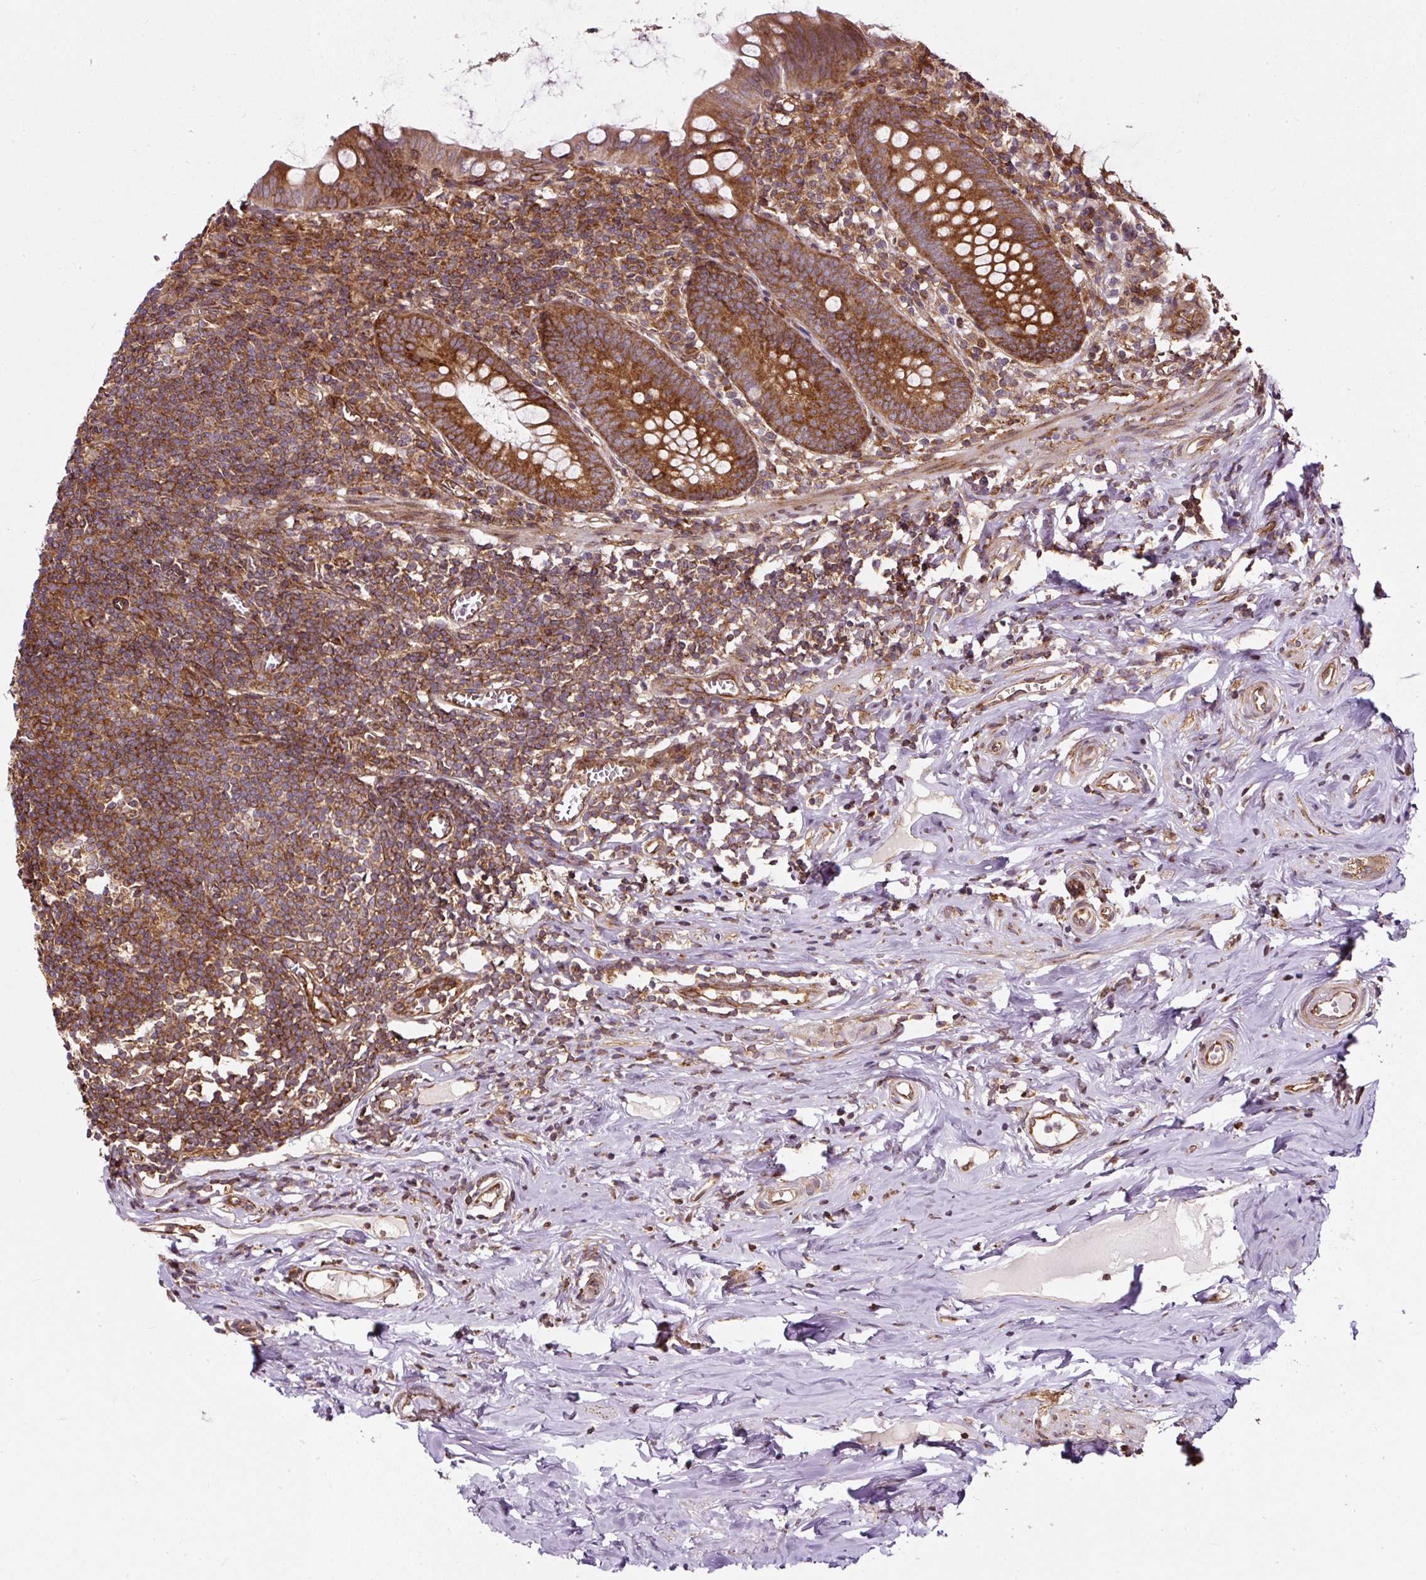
{"staining": {"intensity": "strong", "quantity": ">75%", "location": "cytoplasmic/membranous"}, "tissue": "appendix", "cell_type": "Glandular cells", "image_type": "normal", "snomed": [{"axis": "morphology", "description": "Normal tissue, NOS"}, {"axis": "topography", "description": "Appendix"}], "caption": "Brown immunohistochemical staining in unremarkable human appendix reveals strong cytoplasmic/membranous positivity in approximately >75% of glandular cells. (DAB = brown stain, brightfield microscopy at high magnification).", "gene": "KDM4E", "patient": {"sex": "female", "age": 51}}